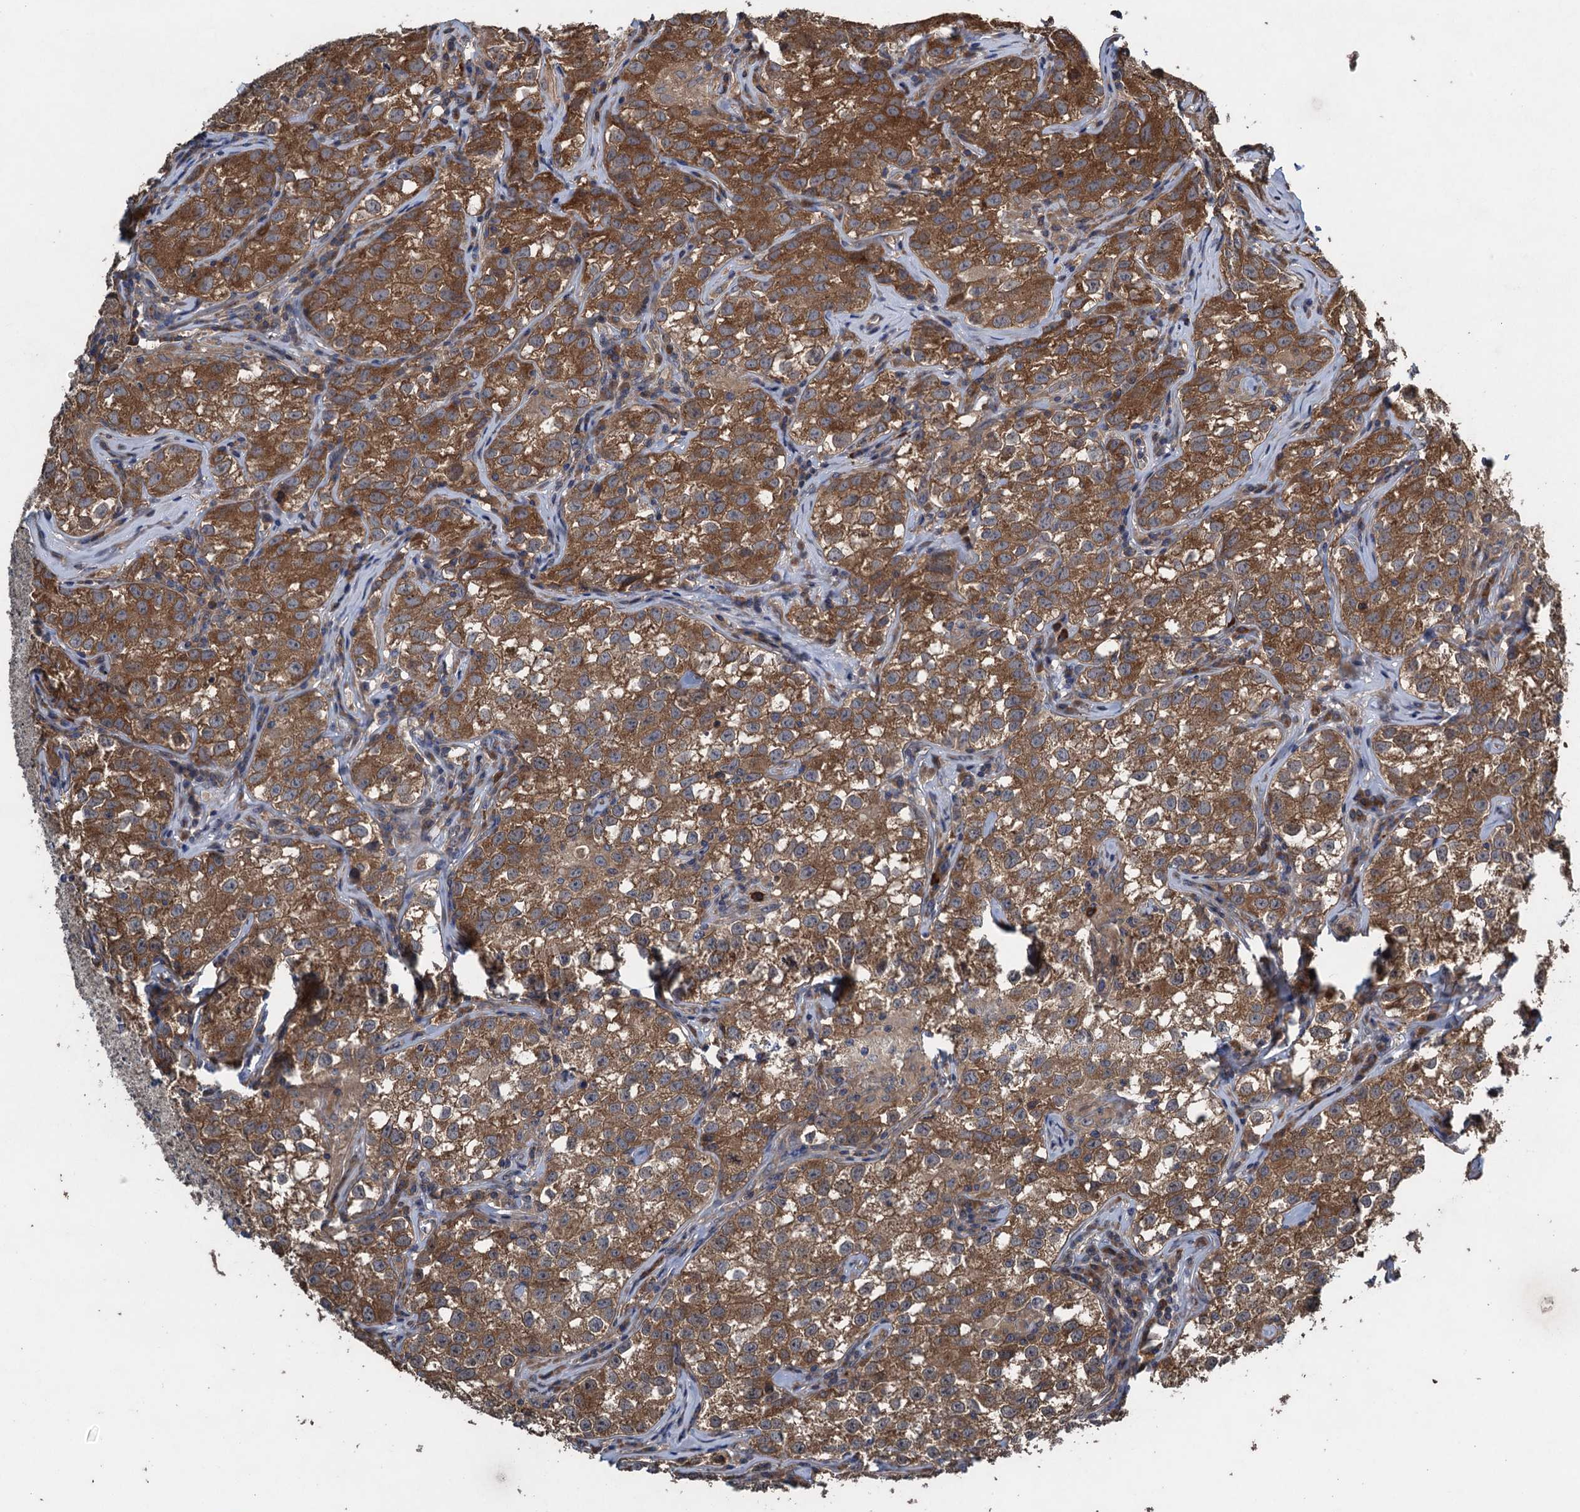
{"staining": {"intensity": "moderate", "quantity": ">75%", "location": "cytoplasmic/membranous"}, "tissue": "testis cancer", "cell_type": "Tumor cells", "image_type": "cancer", "snomed": [{"axis": "morphology", "description": "Seminoma, NOS"}, {"axis": "morphology", "description": "Carcinoma, Embryonal, NOS"}, {"axis": "topography", "description": "Testis"}], "caption": "This image displays IHC staining of human testis cancer (seminoma), with medium moderate cytoplasmic/membranous positivity in approximately >75% of tumor cells.", "gene": "CNTN5", "patient": {"sex": "male", "age": 43}}